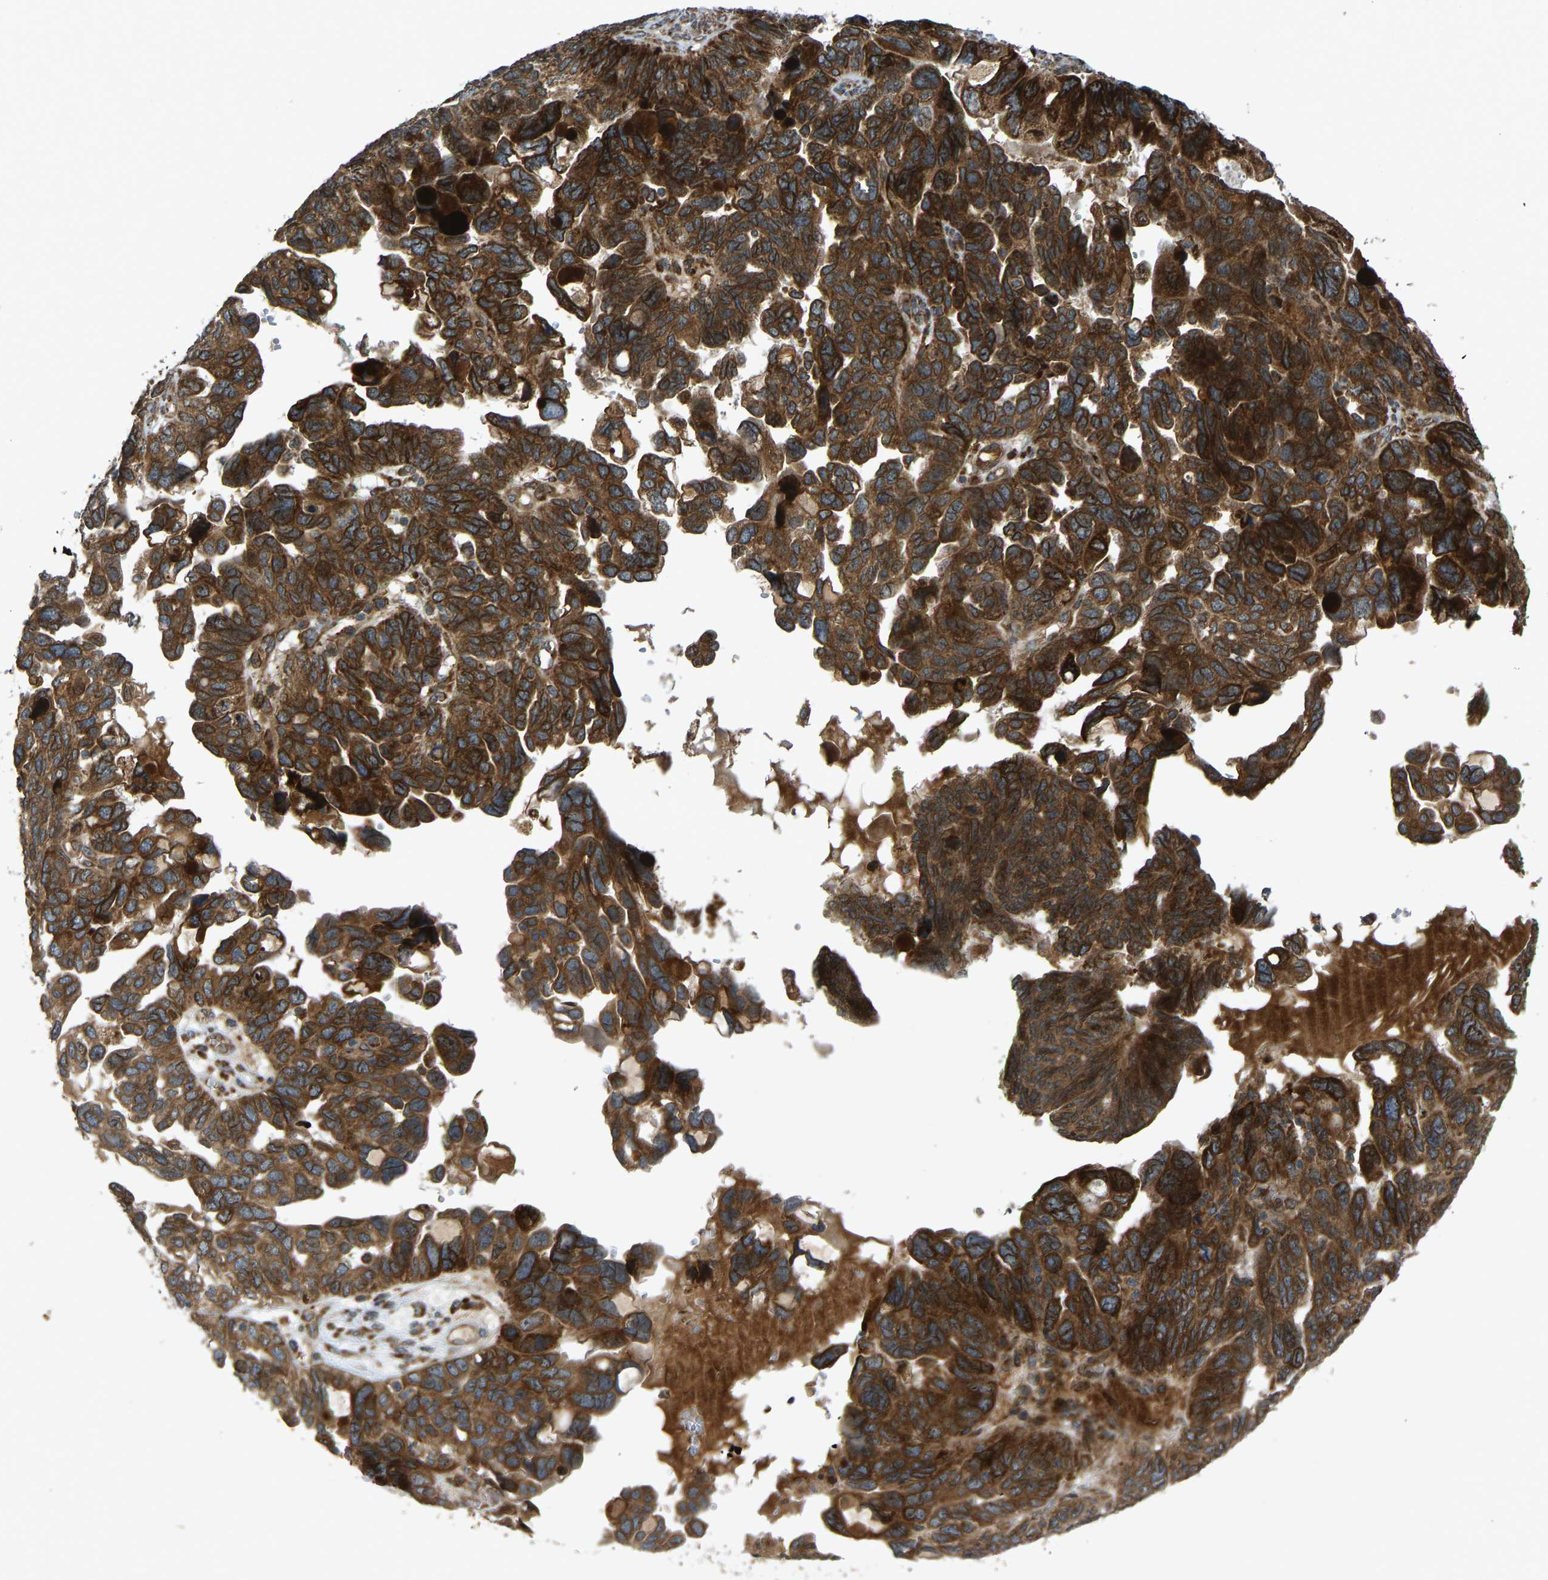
{"staining": {"intensity": "strong", "quantity": ">75%", "location": "cytoplasmic/membranous"}, "tissue": "ovarian cancer", "cell_type": "Tumor cells", "image_type": "cancer", "snomed": [{"axis": "morphology", "description": "Cystadenocarcinoma, serous, NOS"}, {"axis": "topography", "description": "Ovary"}], "caption": "A brown stain labels strong cytoplasmic/membranous expression of a protein in human ovarian serous cystadenocarcinoma tumor cells.", "gene": "RPN2", "patient": {"sex": "female", "age": 79}}